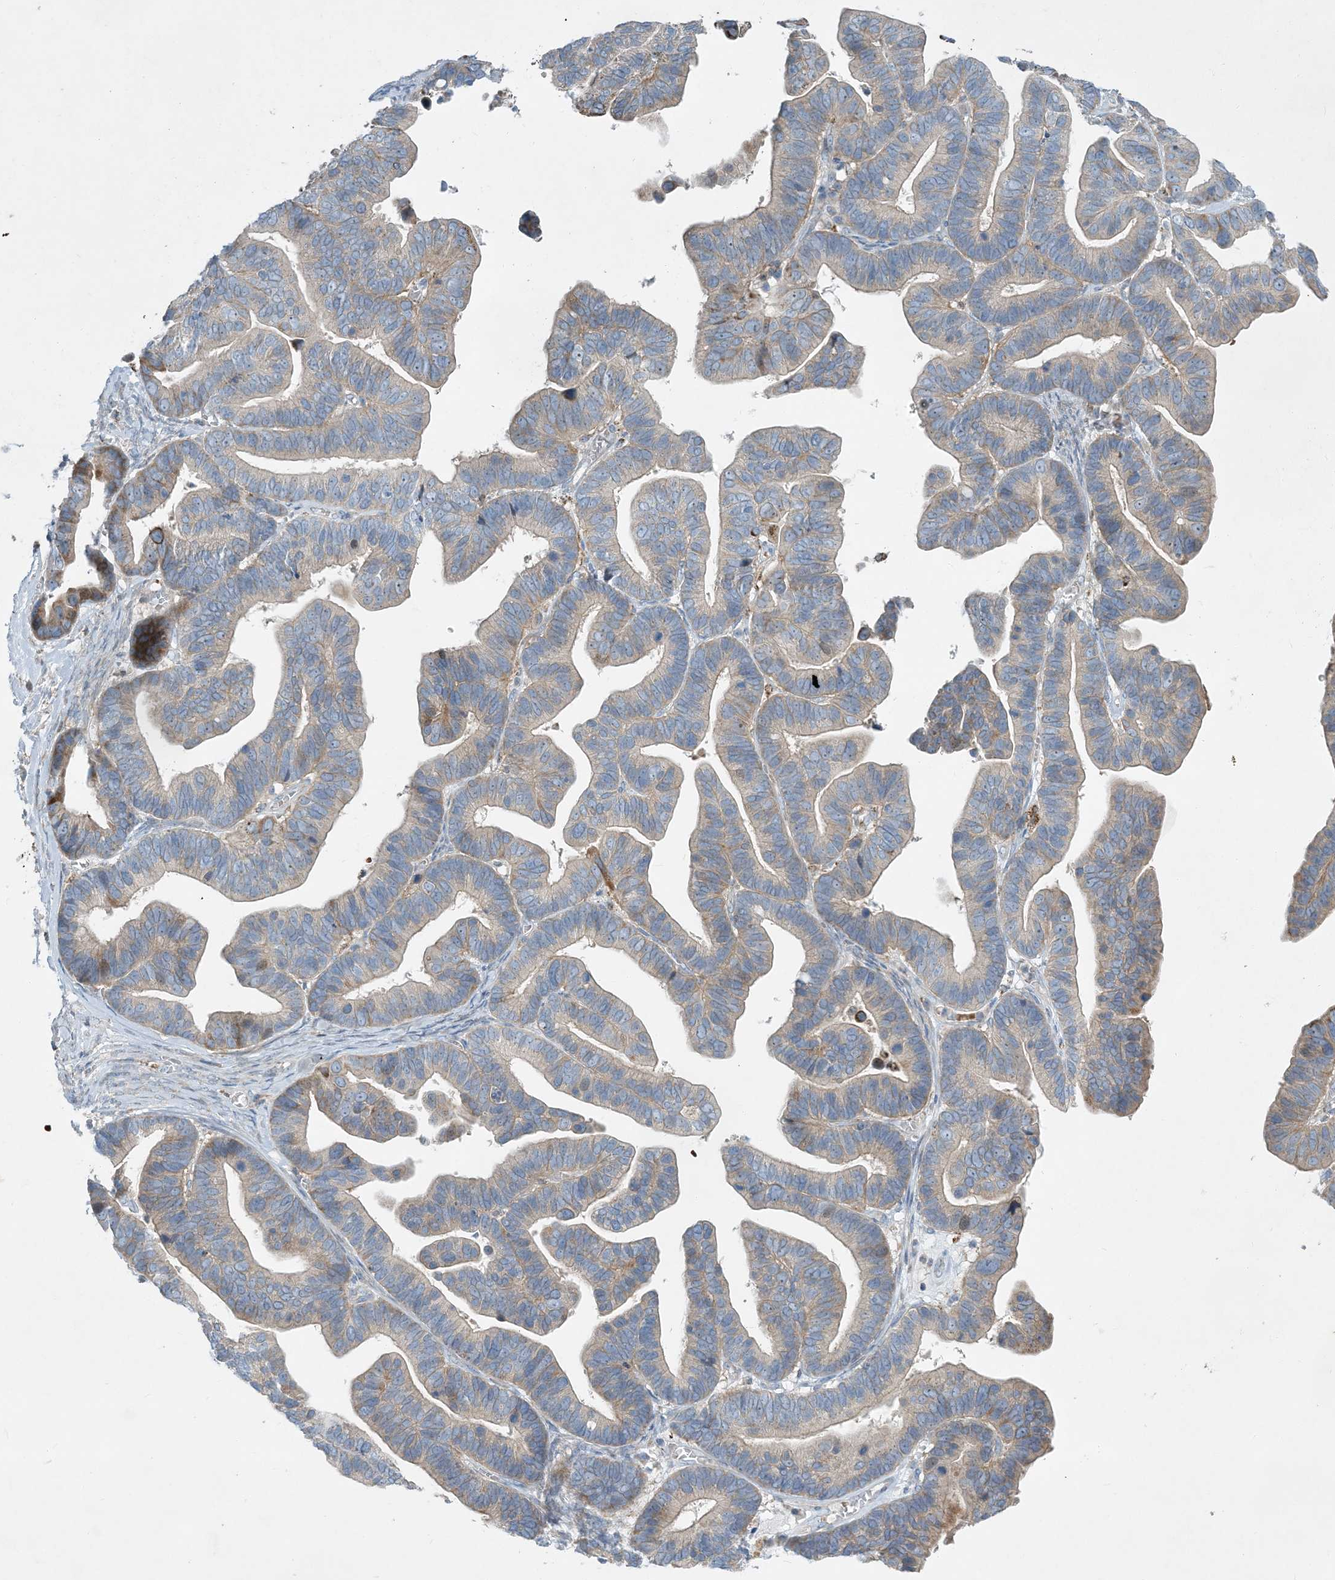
{"staining": {"intensity": "weak", "quantity": "25%-75%", "location": "cytoplasmic/membranous"}, "tissue": "ovarian cancer", "cell_type": "Tumor cells", "image_type": "cancer", "snomed": [{"axis": "morphology", "description": "Cystadenocarcinoma, serous, NOS"}, {"axis": "topography", "description": "Ovary"}], "caption": "This is an image of IHC staining of ovarian serous cystadenocarcinoma, which shows weak staining in the cytoplasmic/membranous of tumor cells.", "gene": "LTN1", "patient": {"sex": "female", "age": 56}}